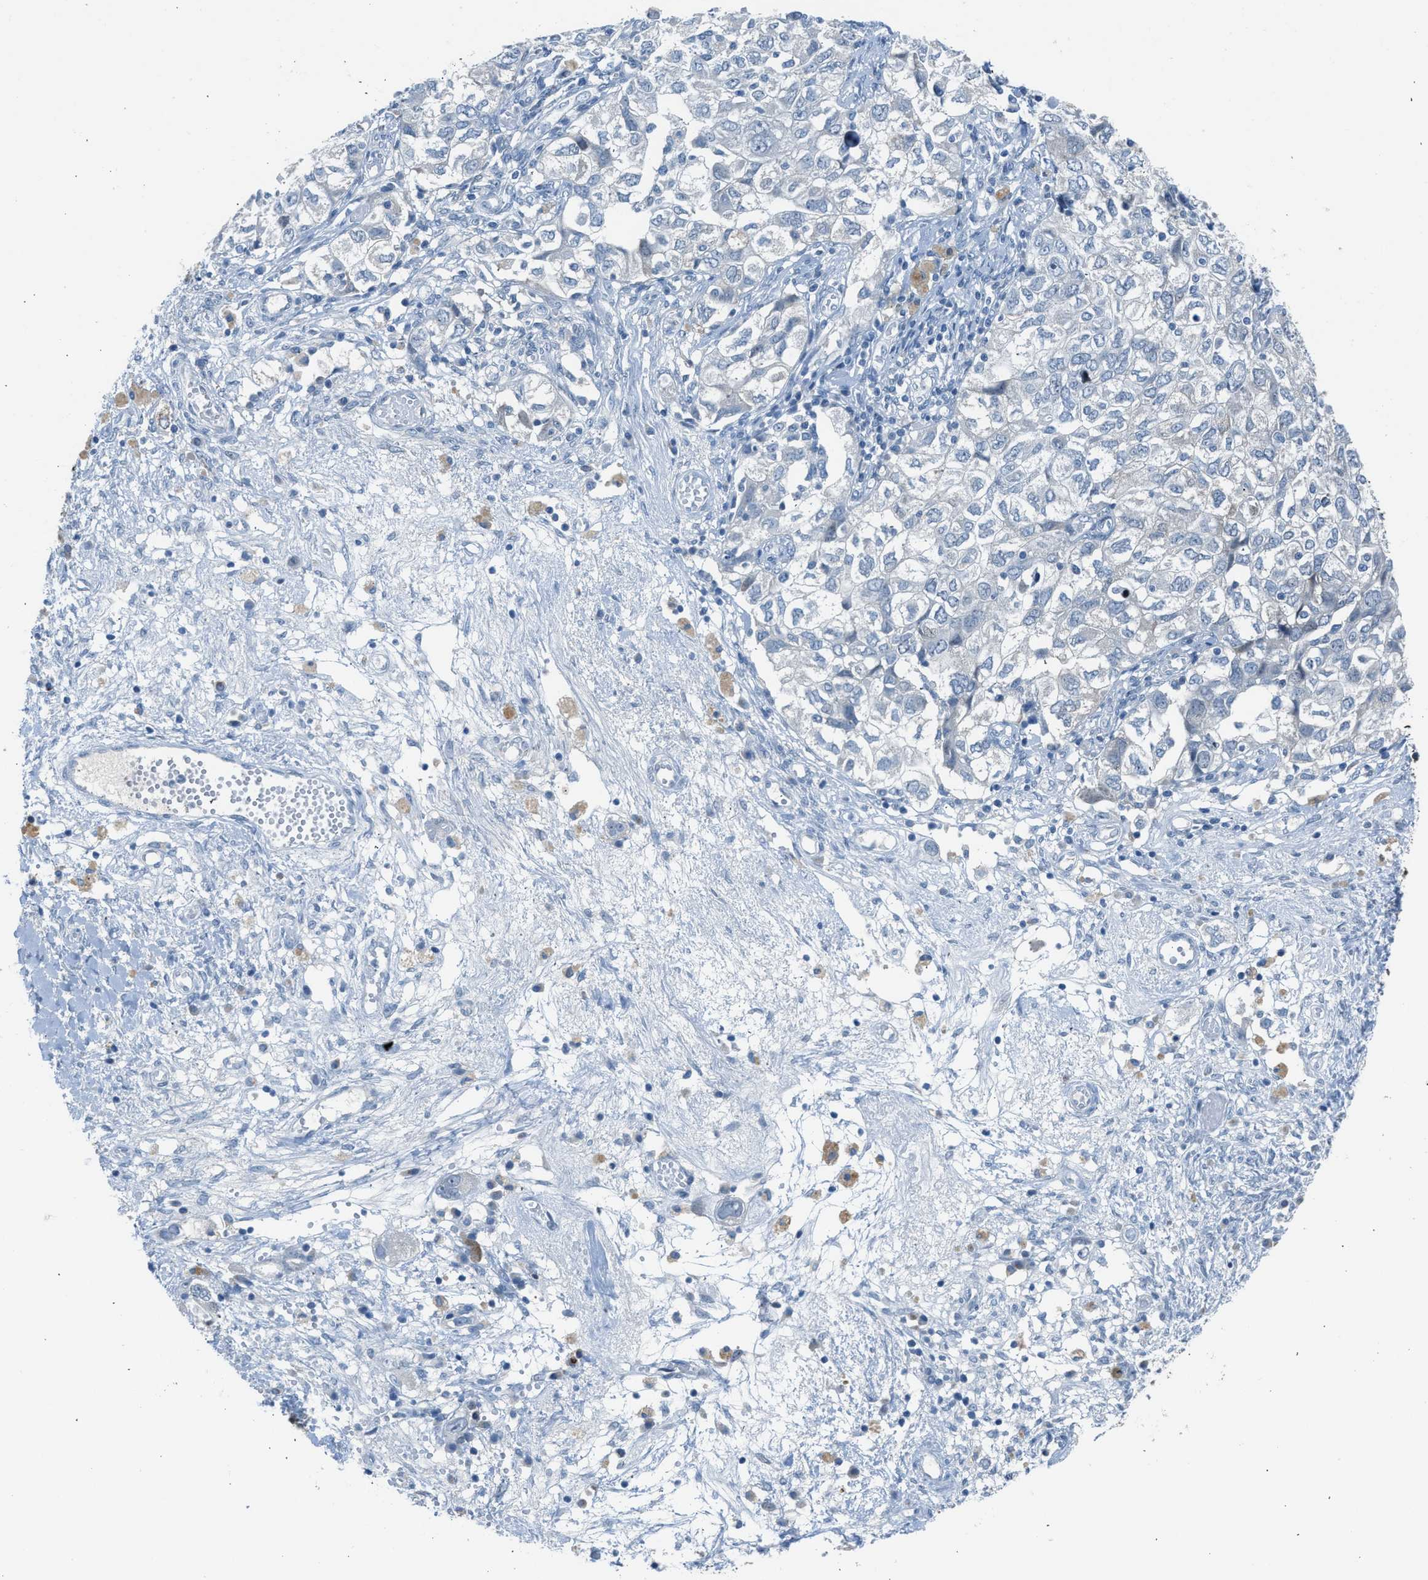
{"staining": {"intensity": "negative", "quantity": "none", "location": "none"}, "tissue": "ovarian cancer", "cell_type": "Tumor cells", "image_type": "cancer", "snomed": [{"axis": "morphology", "description": "Carcinoma, NOS"}, {"axis": "morphology", "description": "Cystadenocarcinoma, serous, NOS"}, {"axis": "topography", "description": "Ovary"}], "caption": "Tumor cells show no significant protein staining in carcinoma (ovarian). (Immunohistochemistry (ihc), brightfield microscopy, high magnification).", "gene": "RNF41", "patient": {"sex": "female", "age": 69}}